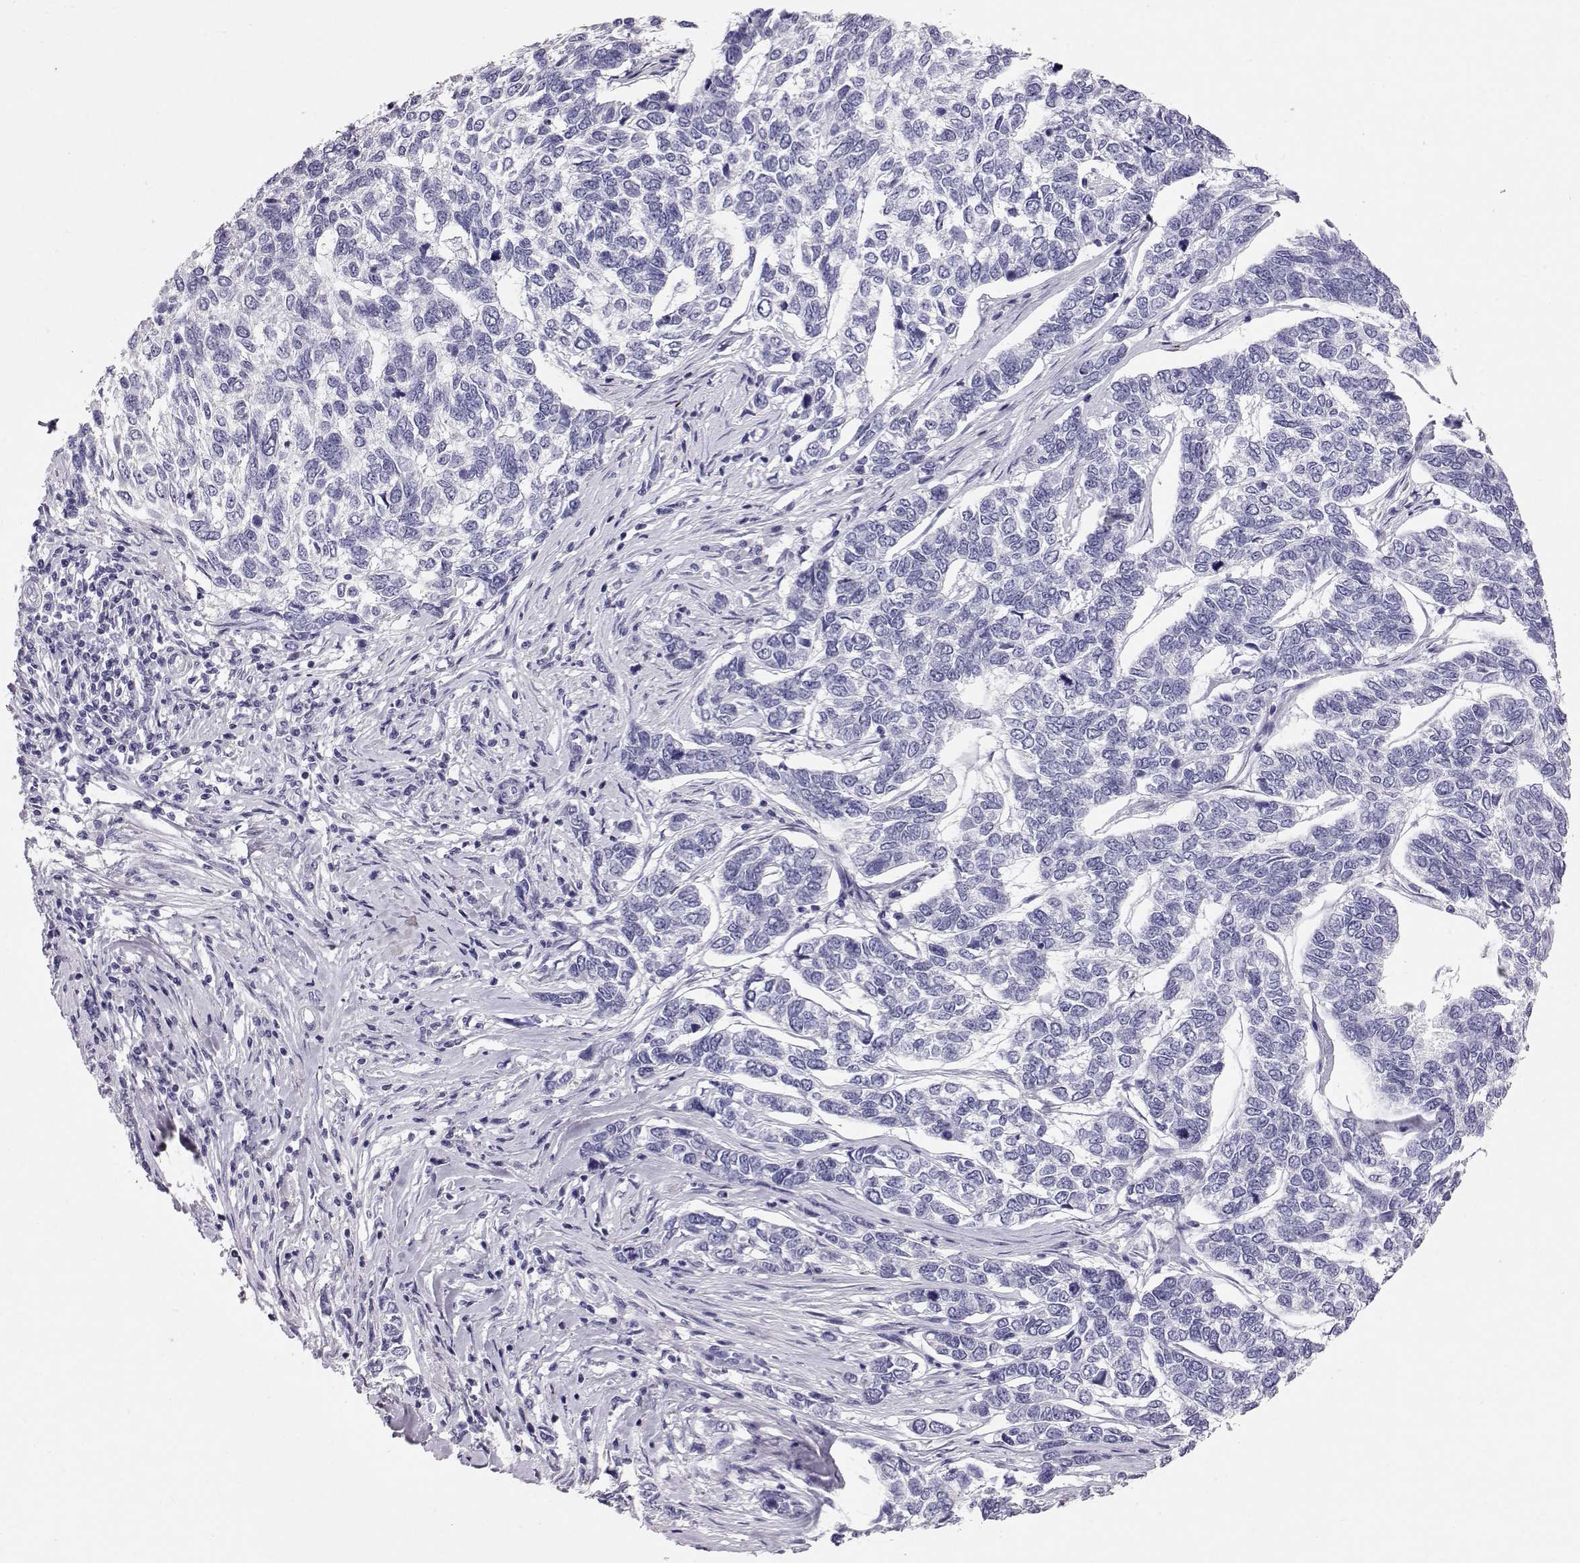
{"staining": {"intensity": "negative", "quantity": "none", "location": "none"}, "tissue": "skin cancer", "cell_type": "Tumor cells", "image_type": "cancer", "snomed": [{"axis": "morphology", "description": "Basal cell carcinoma"}, {"axis": "topography", "description": "Skin"}], "caption": "There is no significant positivity in tumor cells of skin basal cell carcinoma.", "gene": "RD3", "patient": {"sex": "female", "age": 65}}